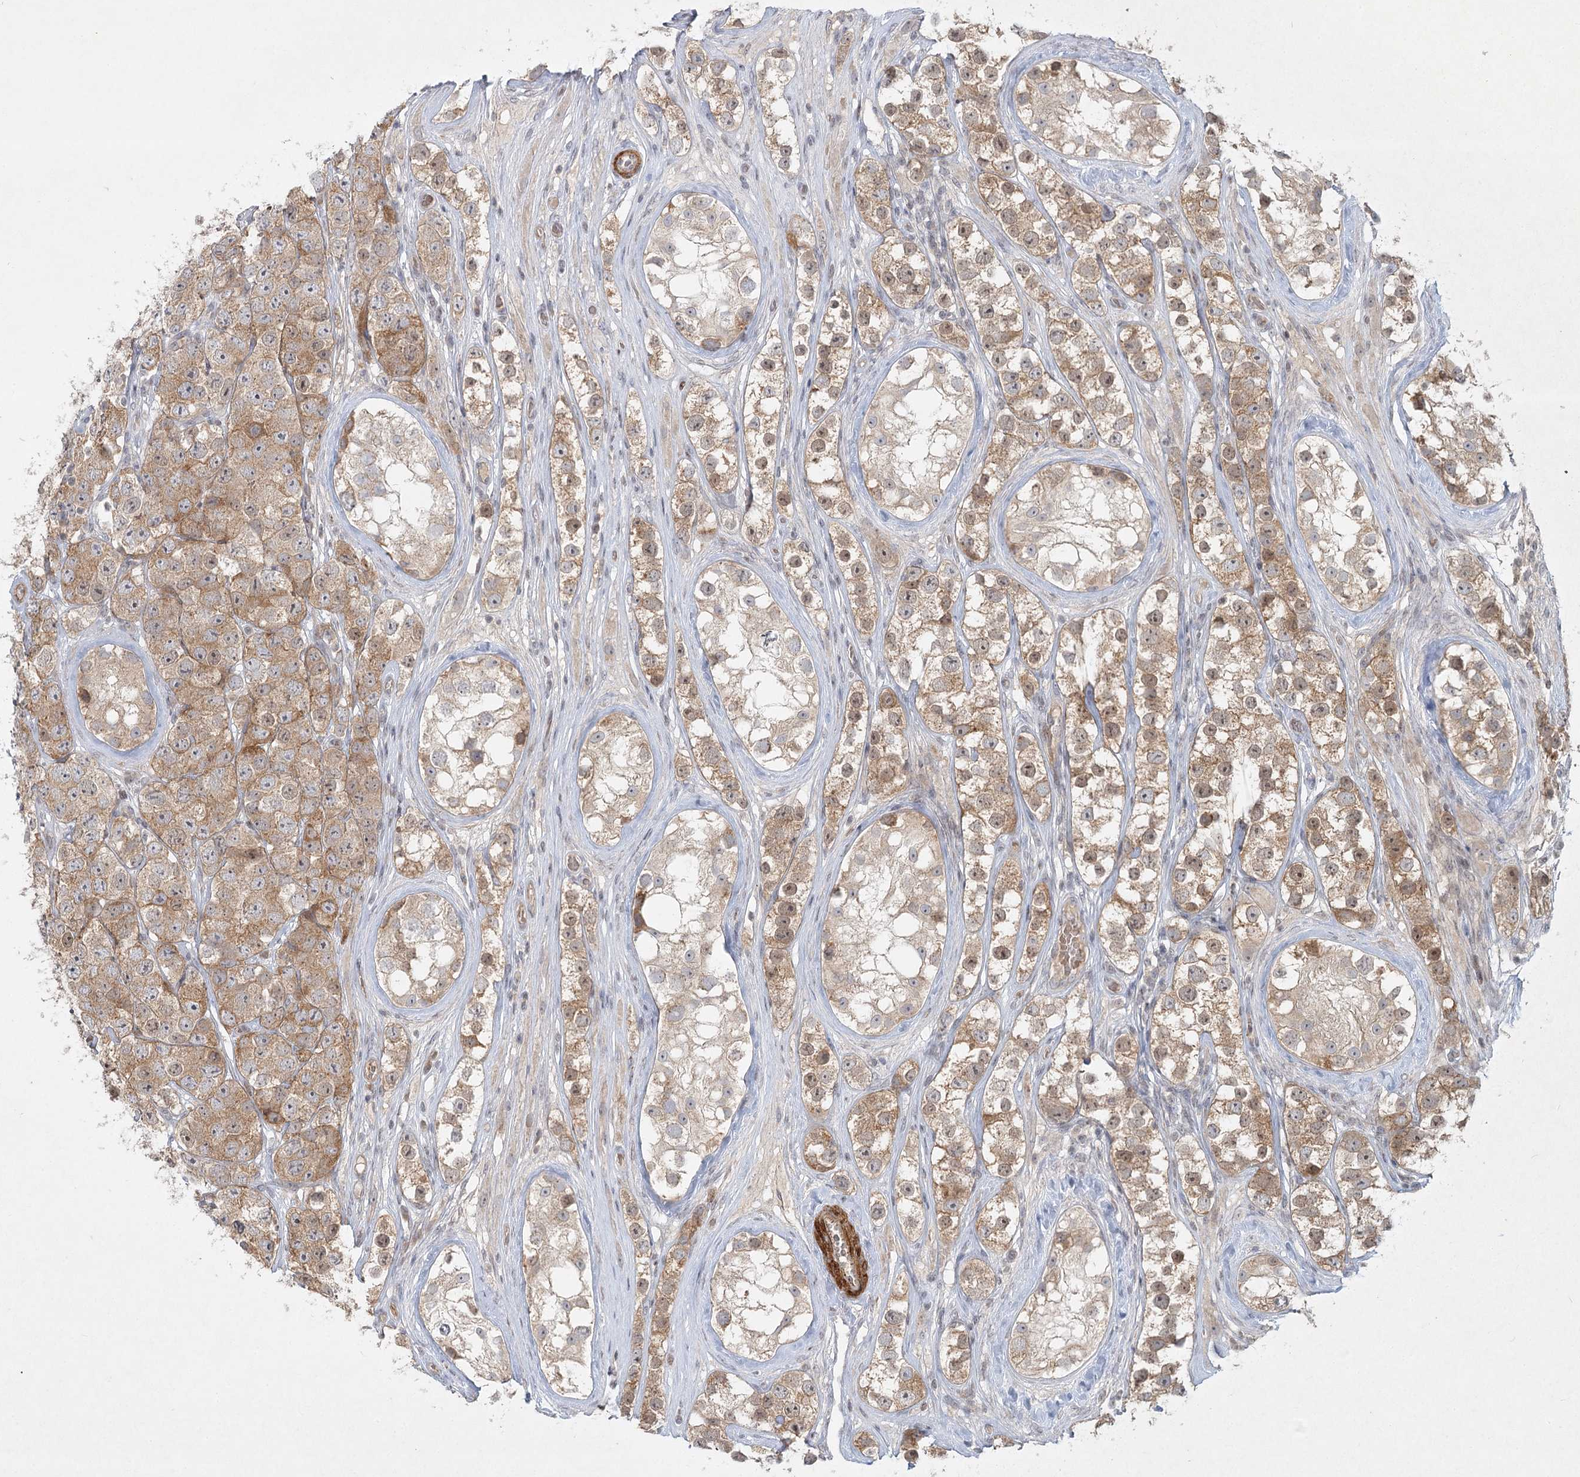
{"staining": {"intensity": "moderate", "quantity": ">75%", "location": "cytoplasmic/membranous"}, "tissue": "testis cancer", "cell_type": "Tumor cells", "image_type": "cancer", "snomed": [{"axis": "morphology", "description": "Seminoma, NOS"}, {"axis": "topography", "description": "Testis"}], "caption": "Protein staining of testis cancer tissue exhibits moderate cytoplasmic/membranous expression in about >75% of tumor cells.", "gene": "SH2D3A", "patient": {"sex": "male", "age": 28}}